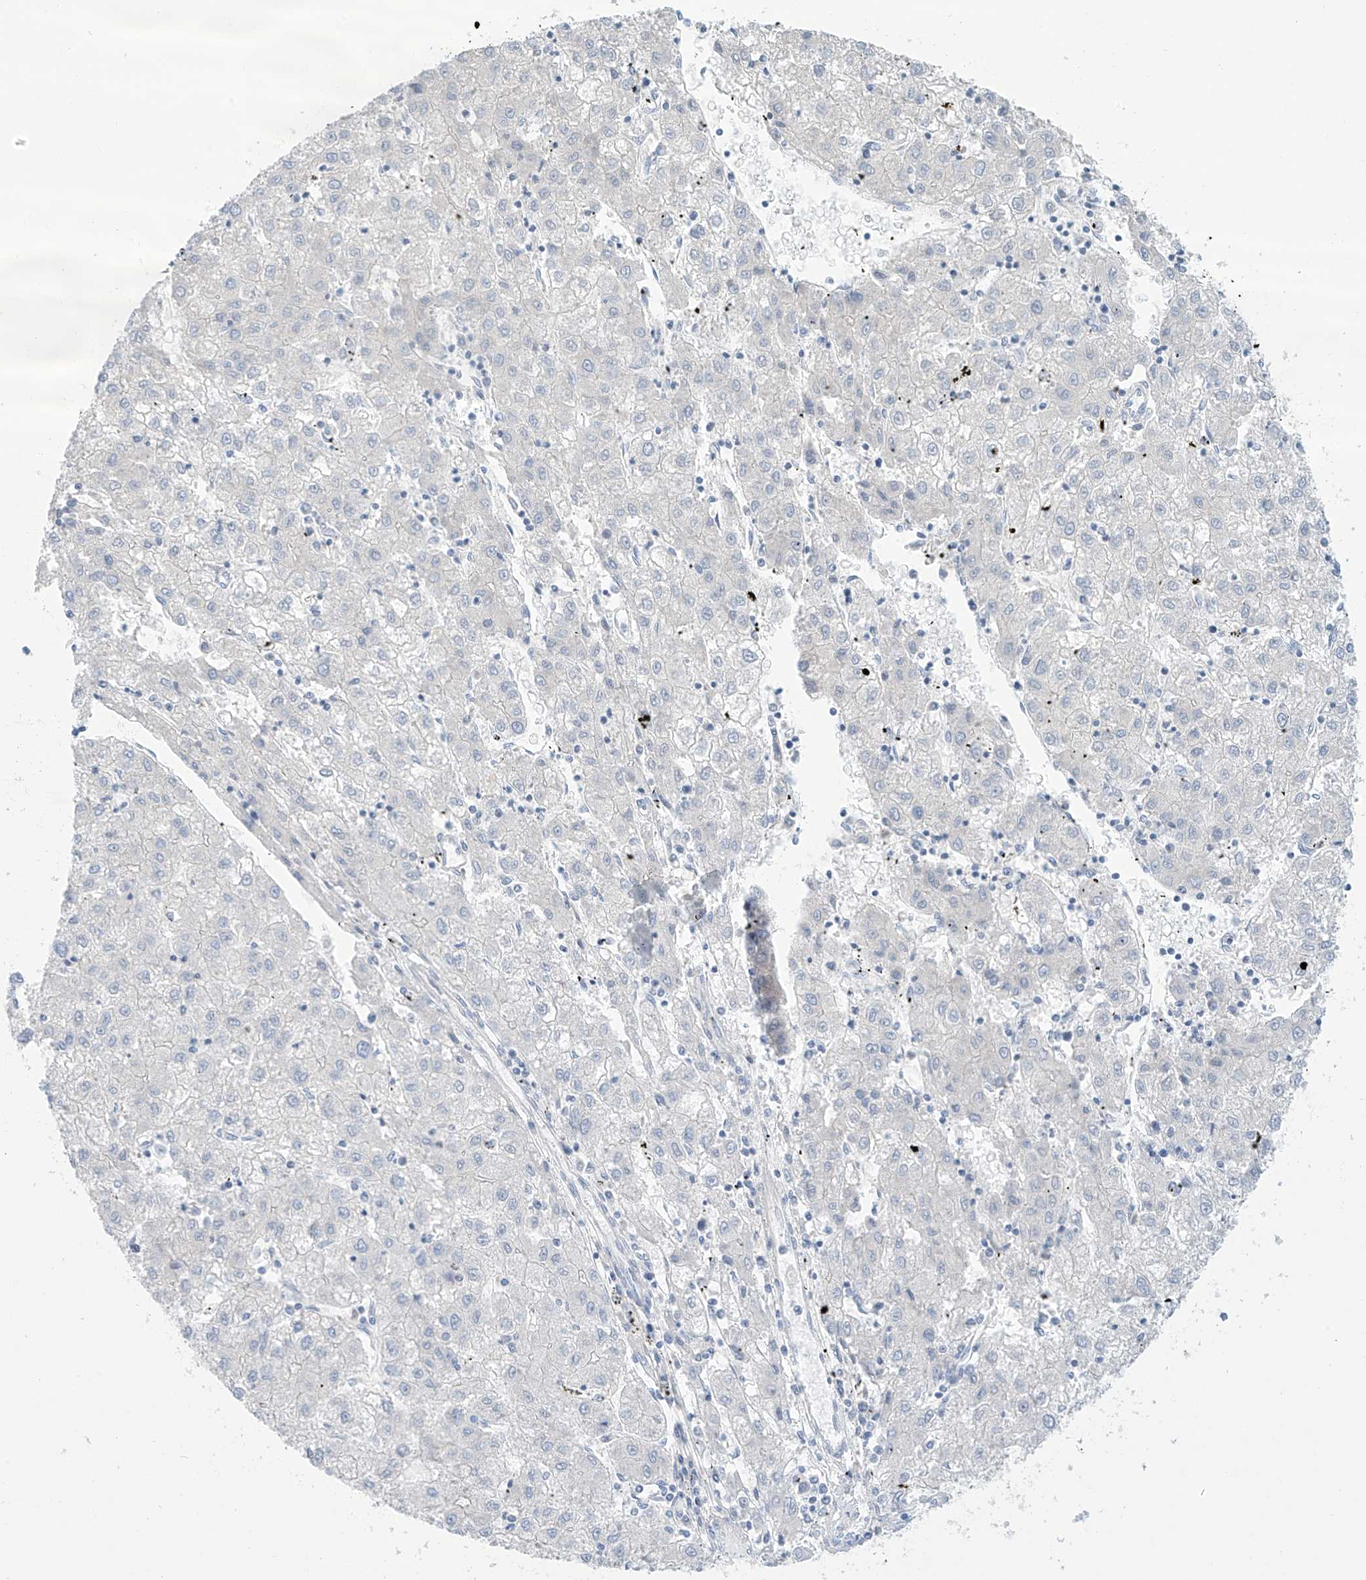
{"staining": {"intensity": "negative", "quantity": "none", "location": "none"}, "tissue": "liver cancer", "cell_type": "Tumor cells", "image_type": "cancer", "snomed": [{"axis": "morphology", "description": "Carcinoma, Hepatocellular, NOS"}, {"axis": "topography", "description": "Liver"}], "caption": "Tumor cells show no significant protein expression in liver hepatocellular carcinoma.", "gene": "FABP2", "patient": {"sex": "male", "age": 72}}